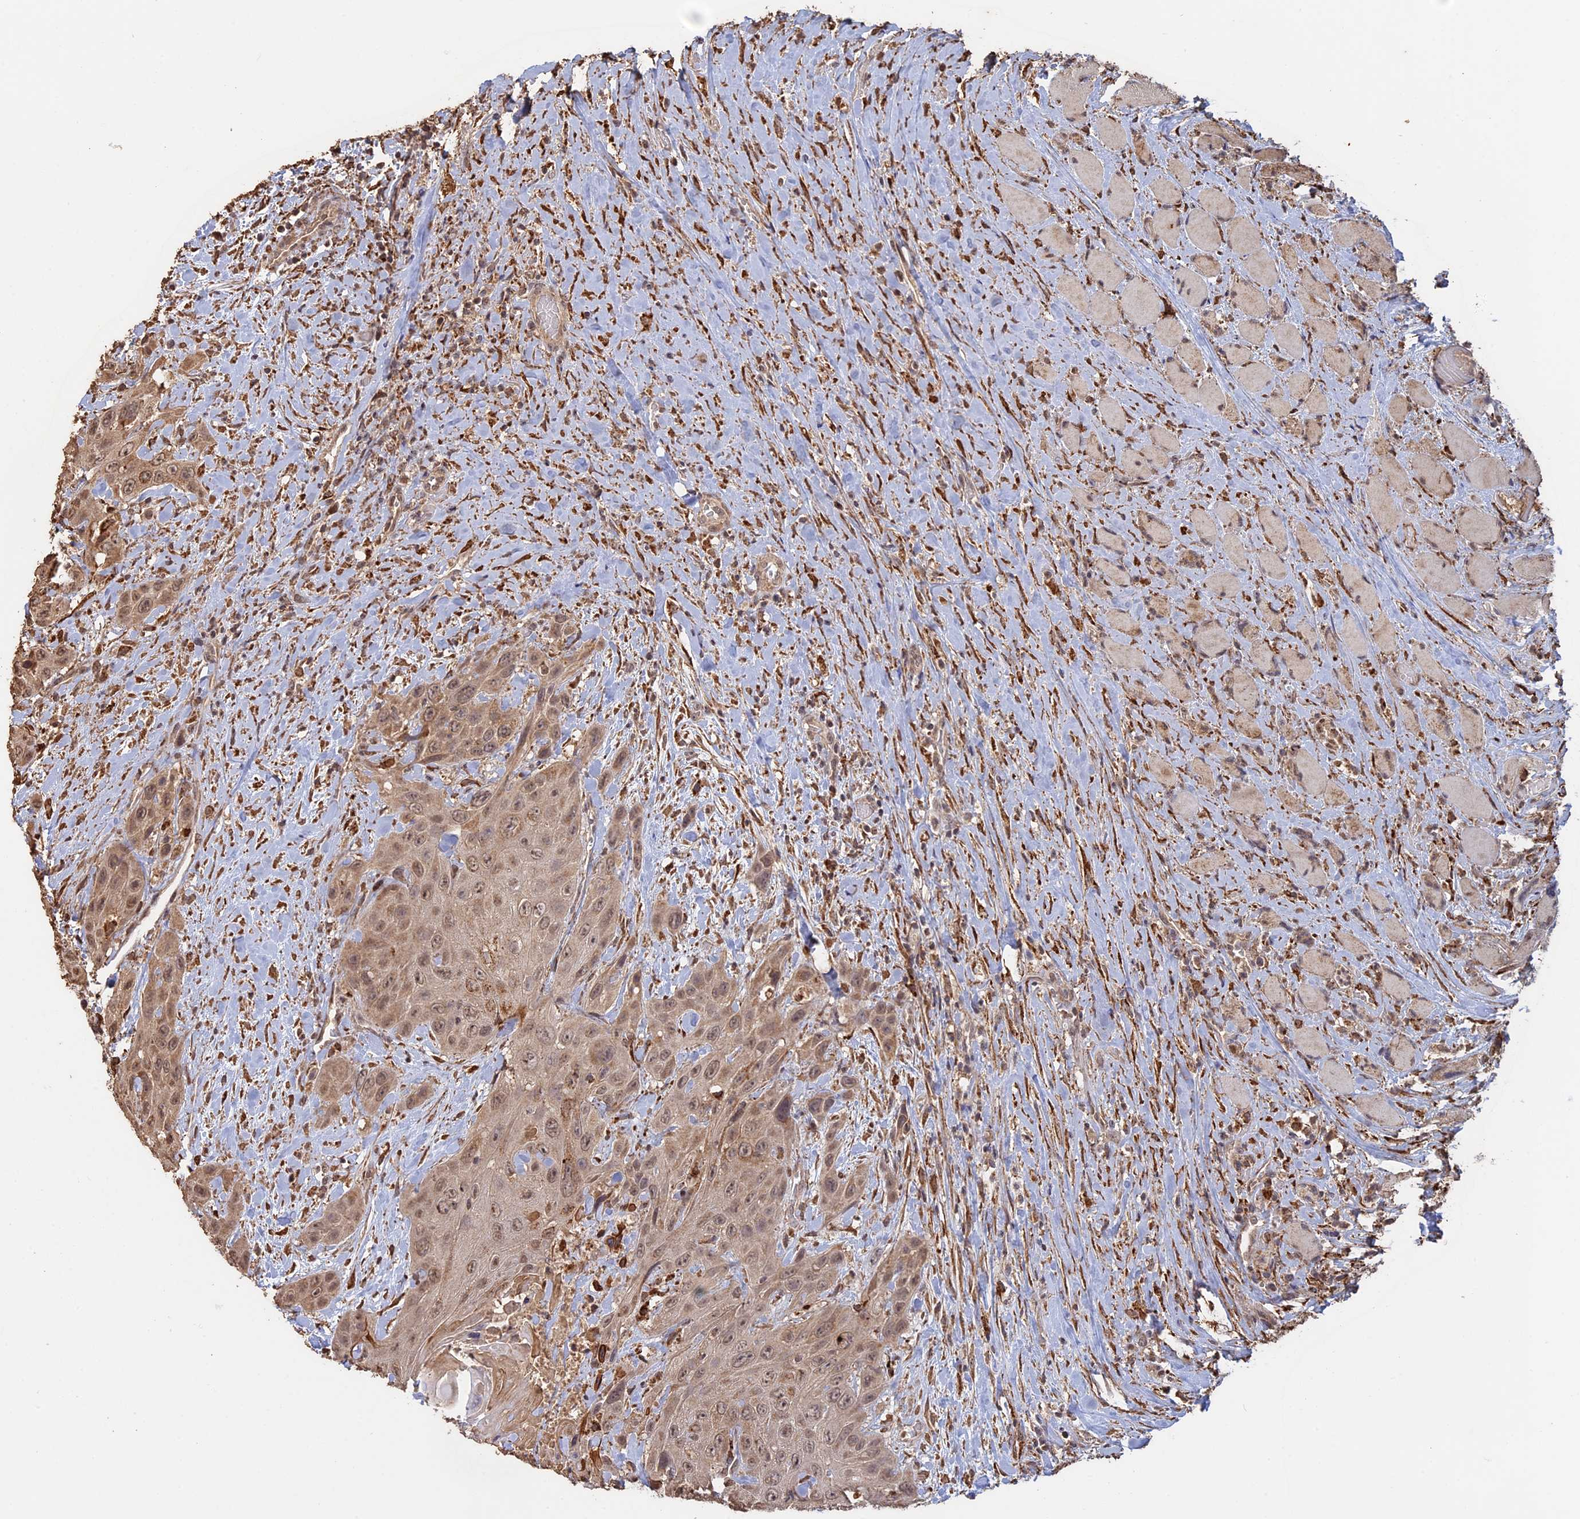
{"staining": {"intensity": "weak", "quantity": ">75%", "location": "nuclear"}, "tissue": "head and neck cancer", "cell_type": "Tumor cells", "image_type": "cancer", "snomed": [{"axis": "morphology", "description": "Squamous cell carcinoma, NOS"}, {"axis": "topography", "description": "Head-Neck"}], "caption": "IHC histopathology image of head and neck cancer stained for a protein (brown), which exhibits low levels of weak nuclear expression in about >75% of tumor cells.", "gene": "FAM210B", "patient": {"sex": "male", "age": 81}}